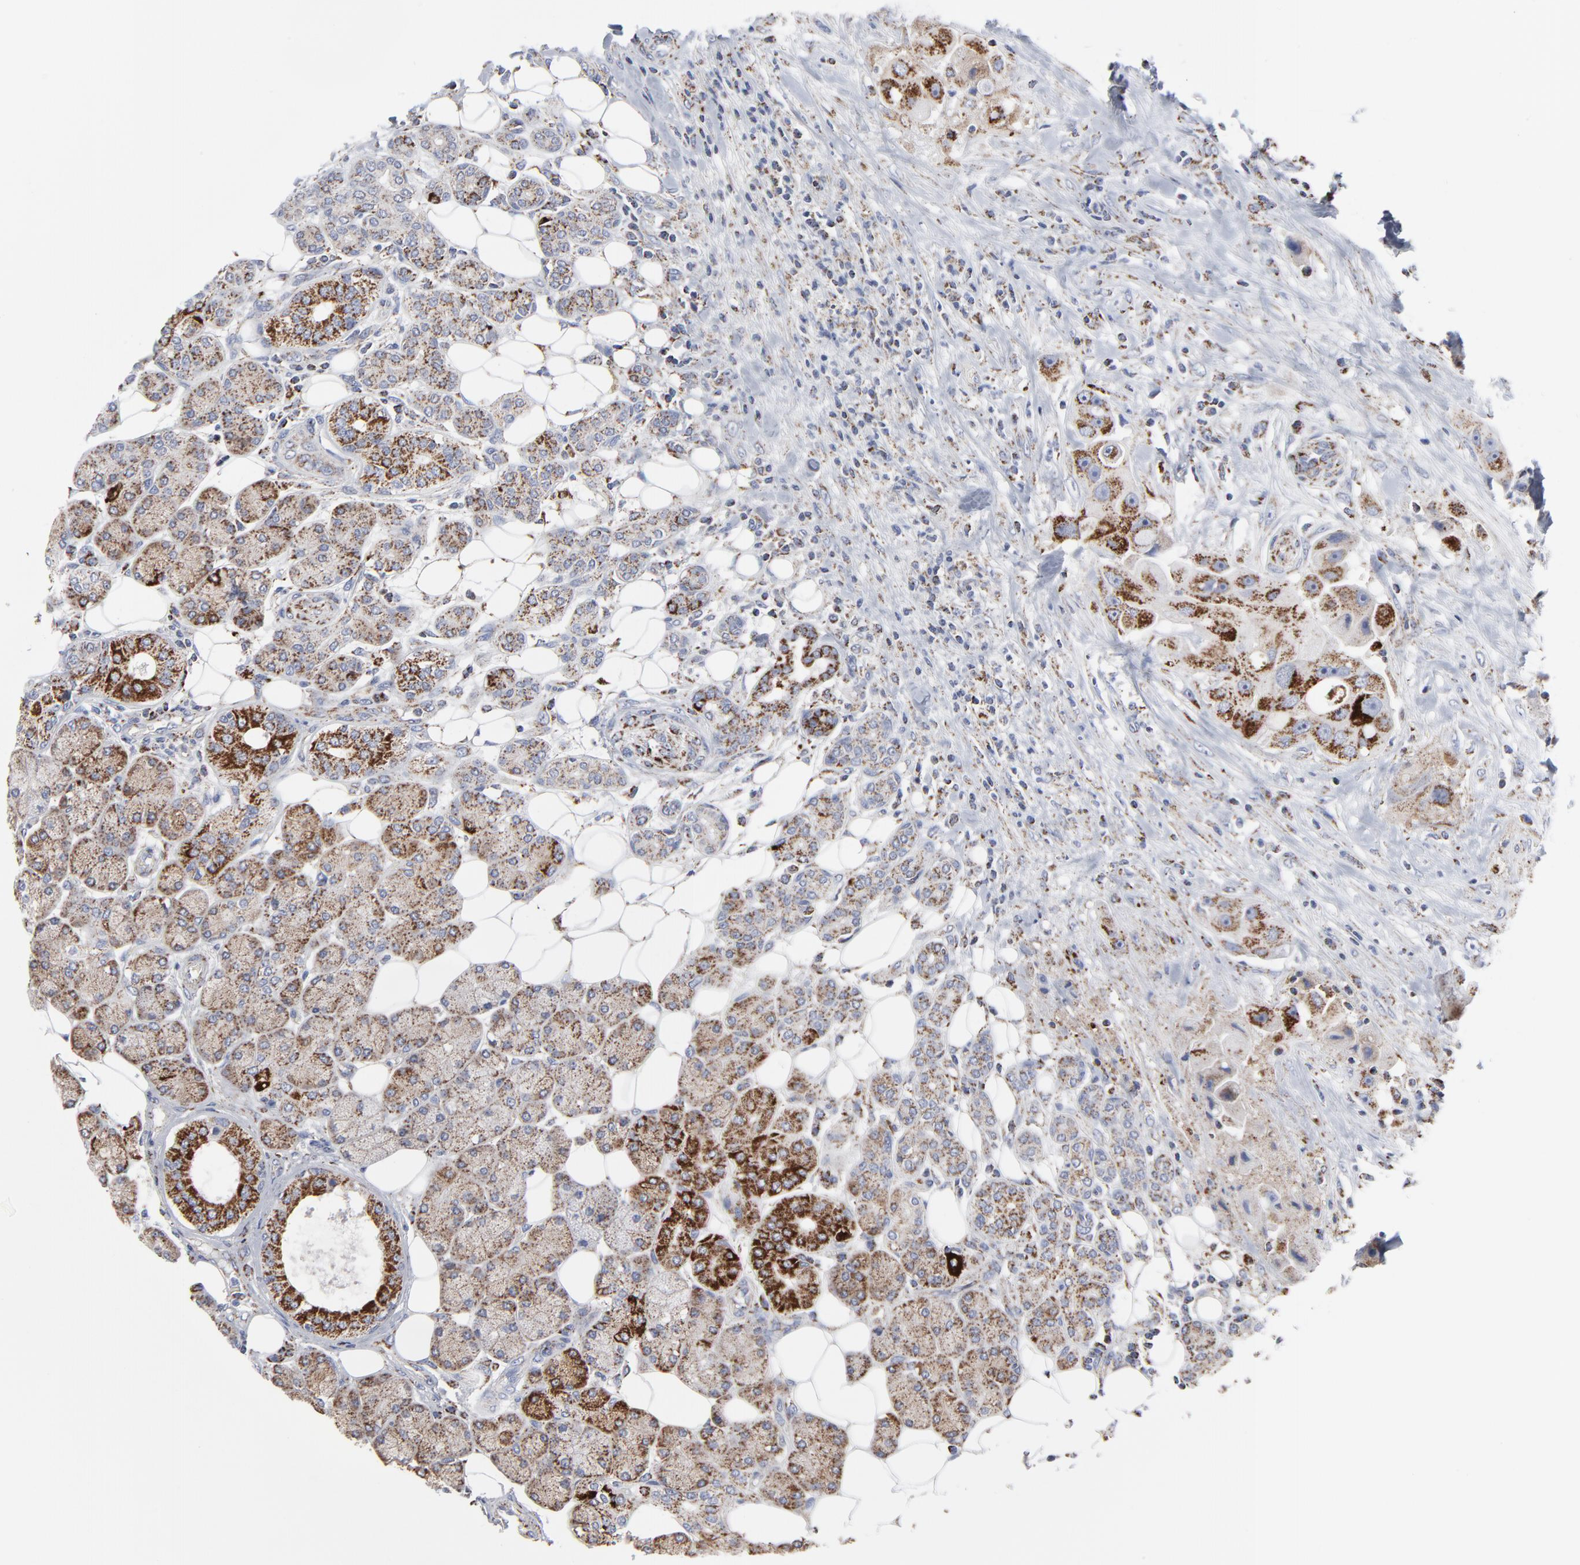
{"staining": {"intensity": "strong", "quantity": ">75%", "location": "cytoplasmic/membranous"}, "tissue": "head and neck cancer", "cell_type": "Tumor cells", "image_type": "cancer", "snomed": [{"axis": "morphology", "description": "Normal tissue, NOS"}, {"axis": "morphology", "description": "Adenocarcinoma, NOS"}, {"axis": "topography", "description": "Salivary gland"}, {"axis": "topography", "description": "Head-Neck"}], "caption": "An image of human head and neck adenocarcinoma stained for a protein shows strong cytoplasmic/membranous brown staining in tumor cells. The protein is shown in brown color, while the nuclei are stained blue.", "gene": "TXNRD2", "patient": {"sex": "male", "age": 80}}